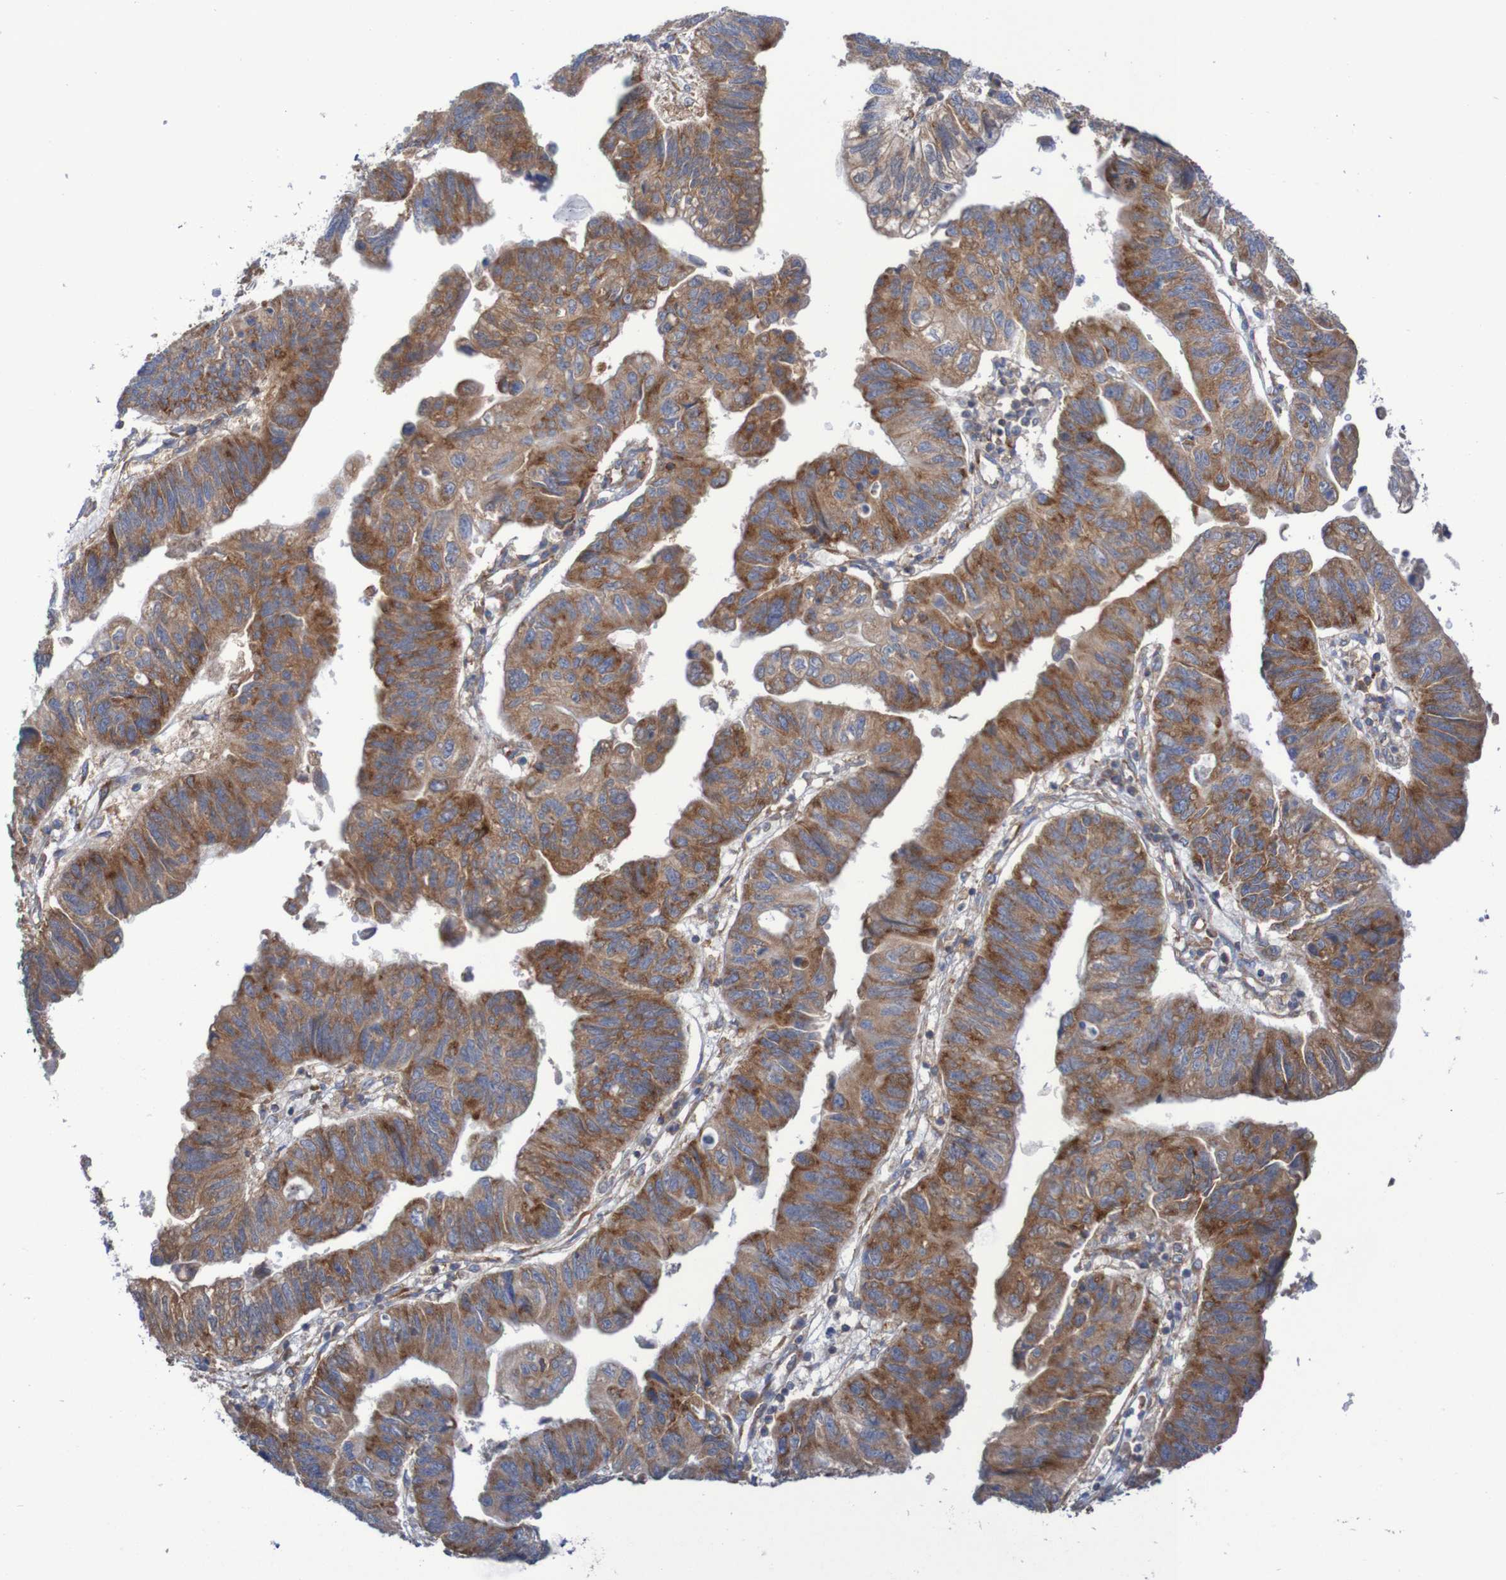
{"staining": {"intensity": "moderate", "quantity": ">75%", "location": "cytoplasmic/membranous"}, "tissue": "stomach cancer", "cell_type": "Tumor cells", "image_type": "cancer", "snomed": [{"axis": "morphology", "description": "Adenocarcinoma, NOS"}, {"axis": "topography", "description": "Stomach"}], "caption": "The photomicrograph exhibits a brown stain indicating the presence of a protein in the cytoplasmic/membranous of tumor cells in stomach cancer (adenocarcinoma). Nuclei are stained in blue.", "gene": "FXR2", "patient": {"sex": "male", "age": 59}}